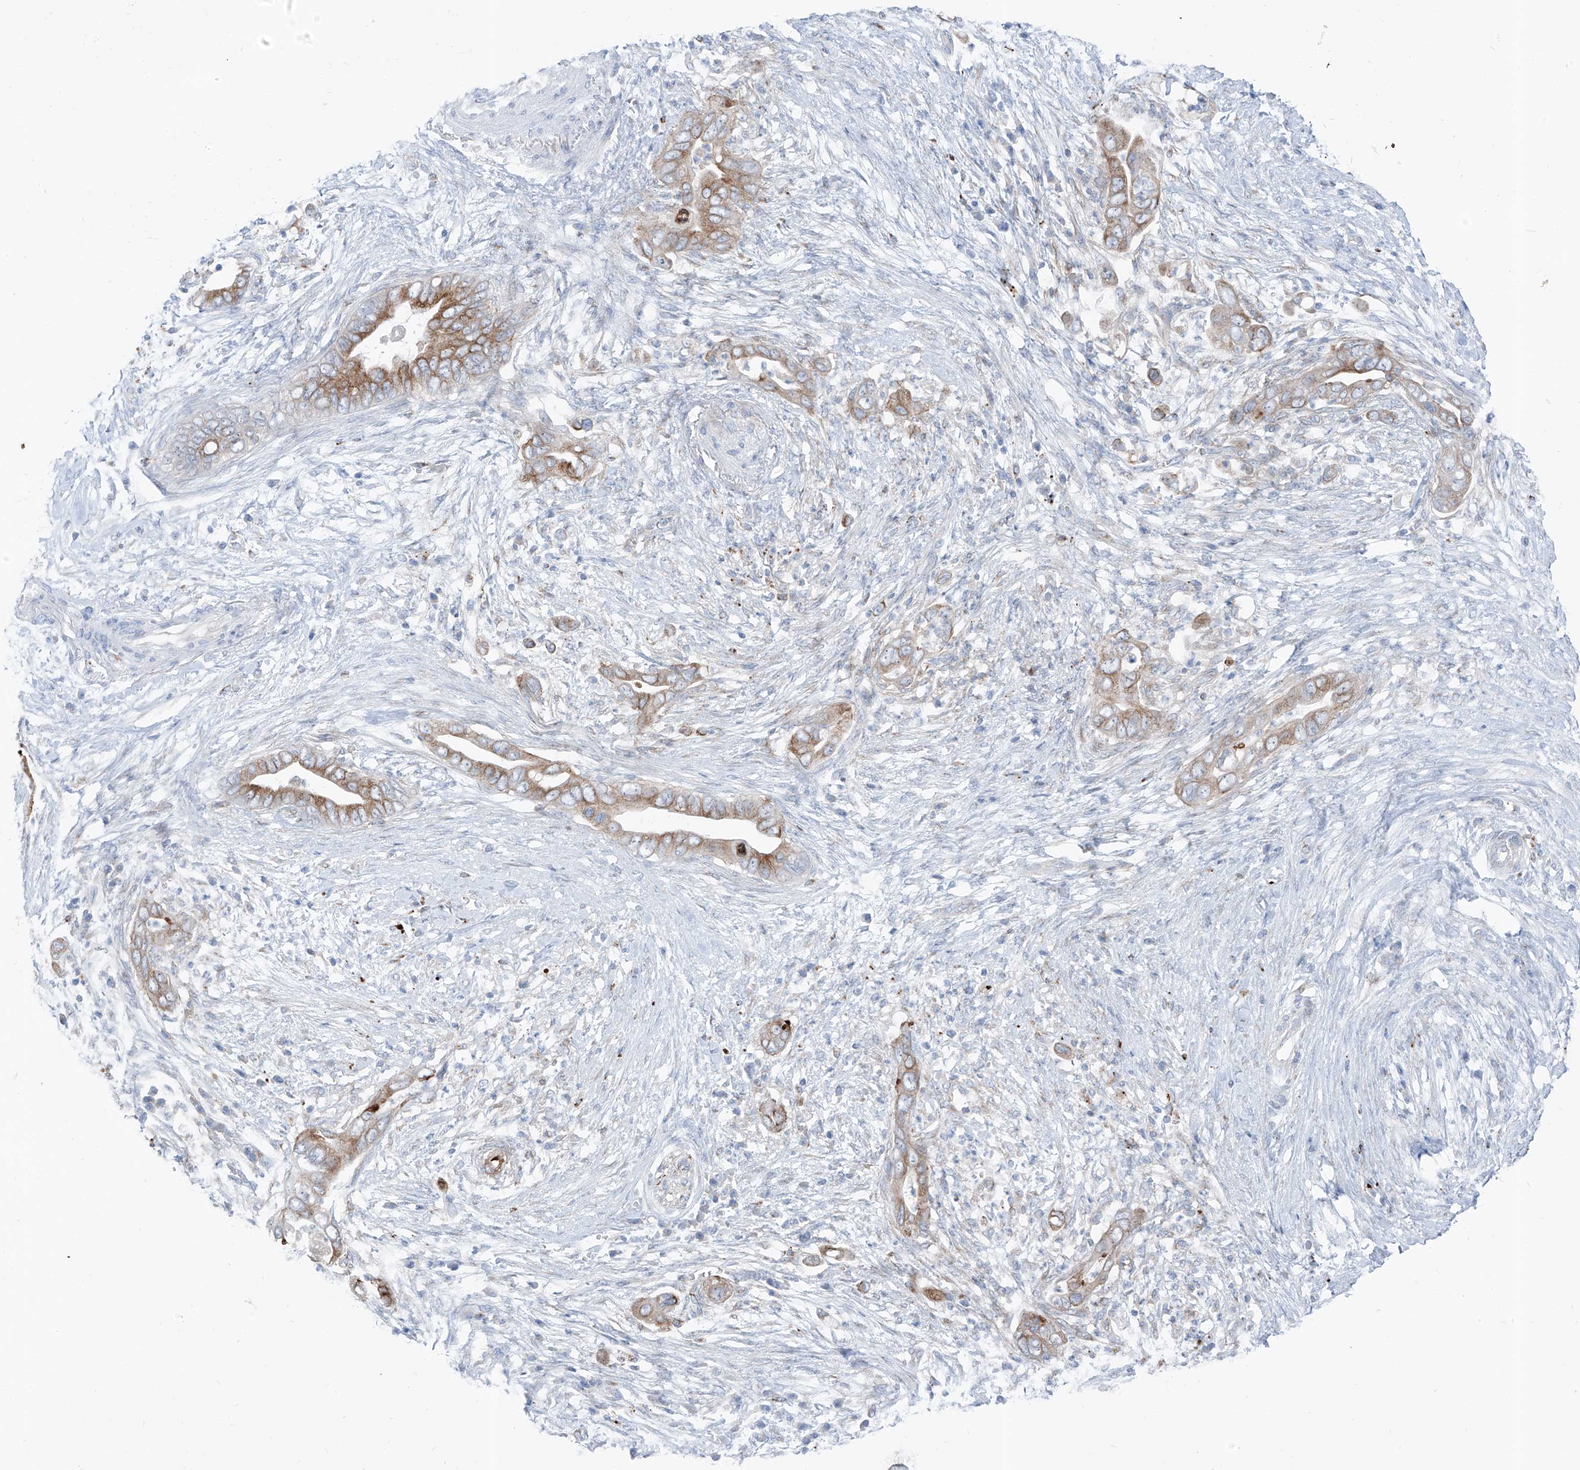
{"staining": {"intensity": "moderate", "quantity": ">75%", "location": "cytoplasmic/membranous"}, "tissue": "pancreatic cancer", "cell_type": "Tumor cells", "image_type": "cancer", "snomed": [{"axis": "morphology", "description": "Adenocarcinoma, NOS"}, {"axis": "topography", "description": "Pancreas"}], "caption": "The immunohistochemical stain shows moderate cytoplasmic/membranous staining in tumor cells of pancreatic adenocarcinoma tissue.", "gene": "GPR137C", "patient": {"sex": "male", "age": 75}}